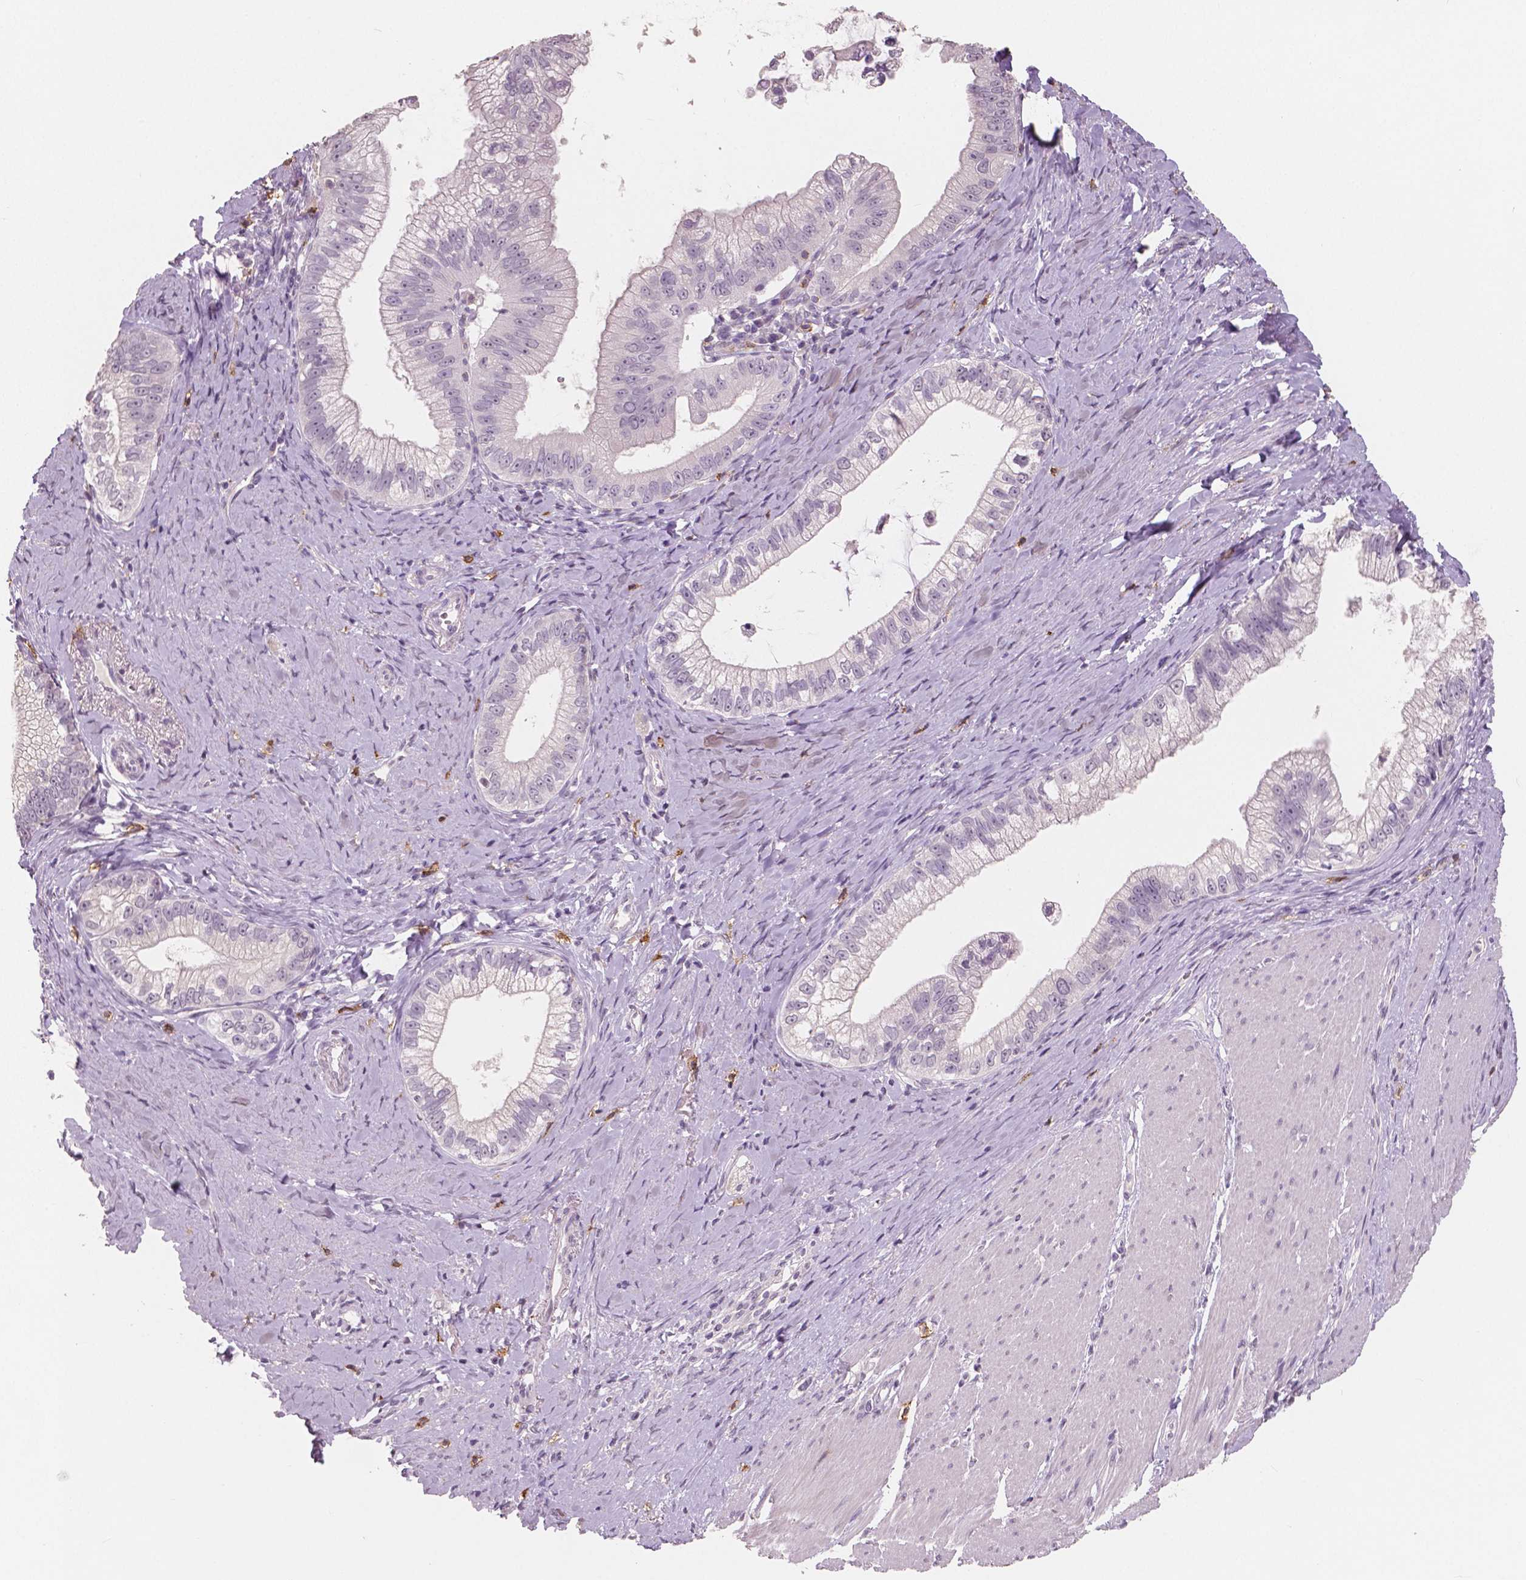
{"staining": {"intensity": "negative", "quantity": "none", "location": "none"}, "tissue": "pancreatic cancer", "cell_type": "Tumor cells", "image_type": "cancer", "snomed": [{"axis": "morphology", "description": "Adenocarcinoma, NOS"}, {"axis": "topography", "description": "Pancreas"}], "caption": "Immunohistochemistry (IHC) photomicrograph of neoplastic tissue: pancreatic cancer (adenocarcinoma) stained with DAB (3,3'-diaminobenzidine) exhibits no significant protein expression in tumor cells.", "gene": "KIT", "patient": {"sex": "male", "age": 70}}